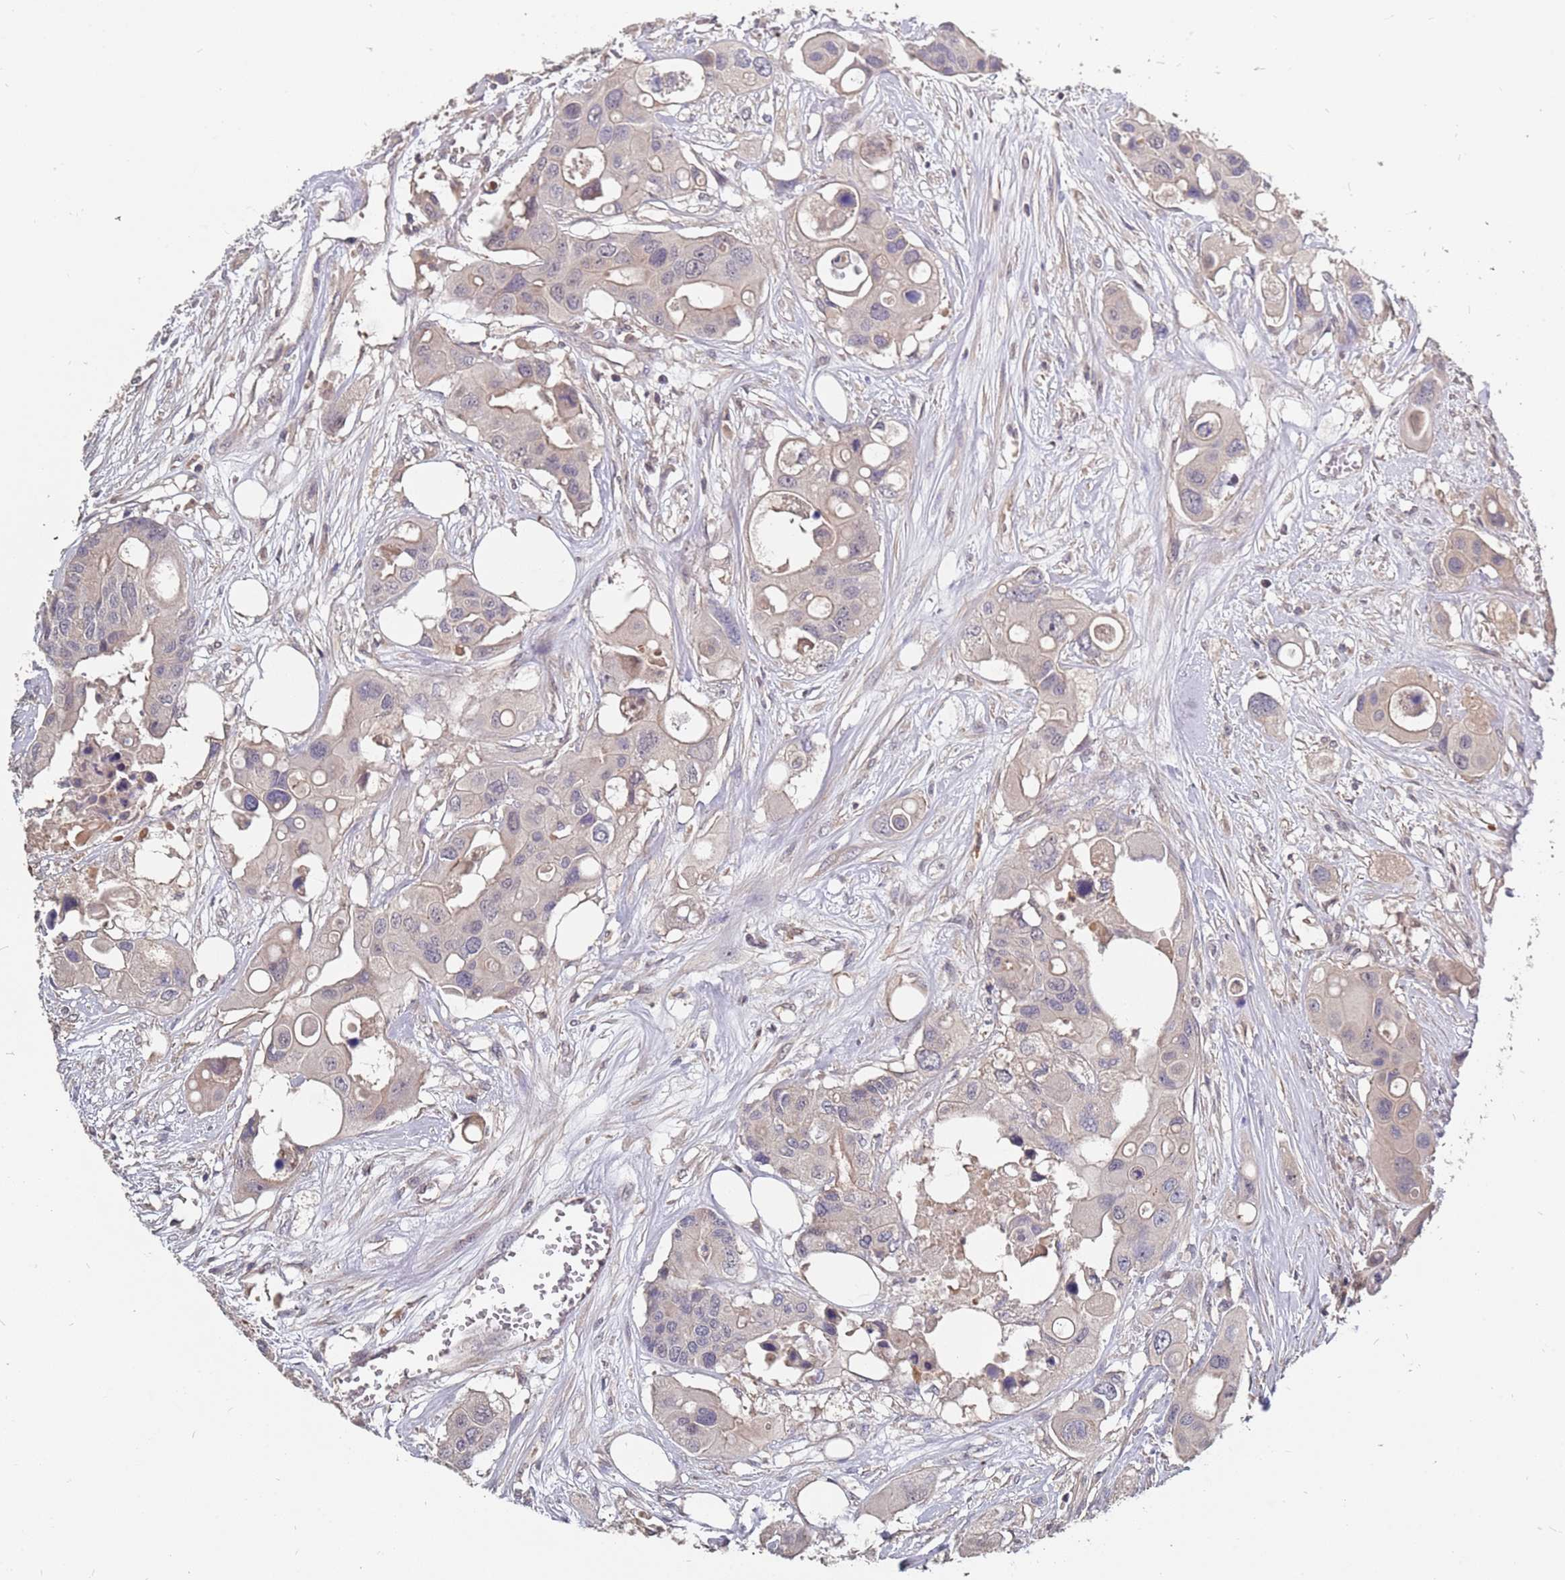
{"staining": {"intensity": "negative", "quantity": "none", "location": "none"}, "tissue": "colorectal cancer", "cell_type": "Tumor cells", "image_type": "cancer", "snomed": [{"axis": "morphology", "description": "Adenocarcinoma, NOS"}, {"axis": "topography", "description": "Colon"}], "caption": "Immunohistochemistry (IHC) photomicrograph of neoplastic tissue: human colorectal cancer (adenocarcinoma) stained with DAB displays no significant protein staining in tumor cells.", "gene": "TCEANC2", "patient": {"sex": "male", "age": 77}}